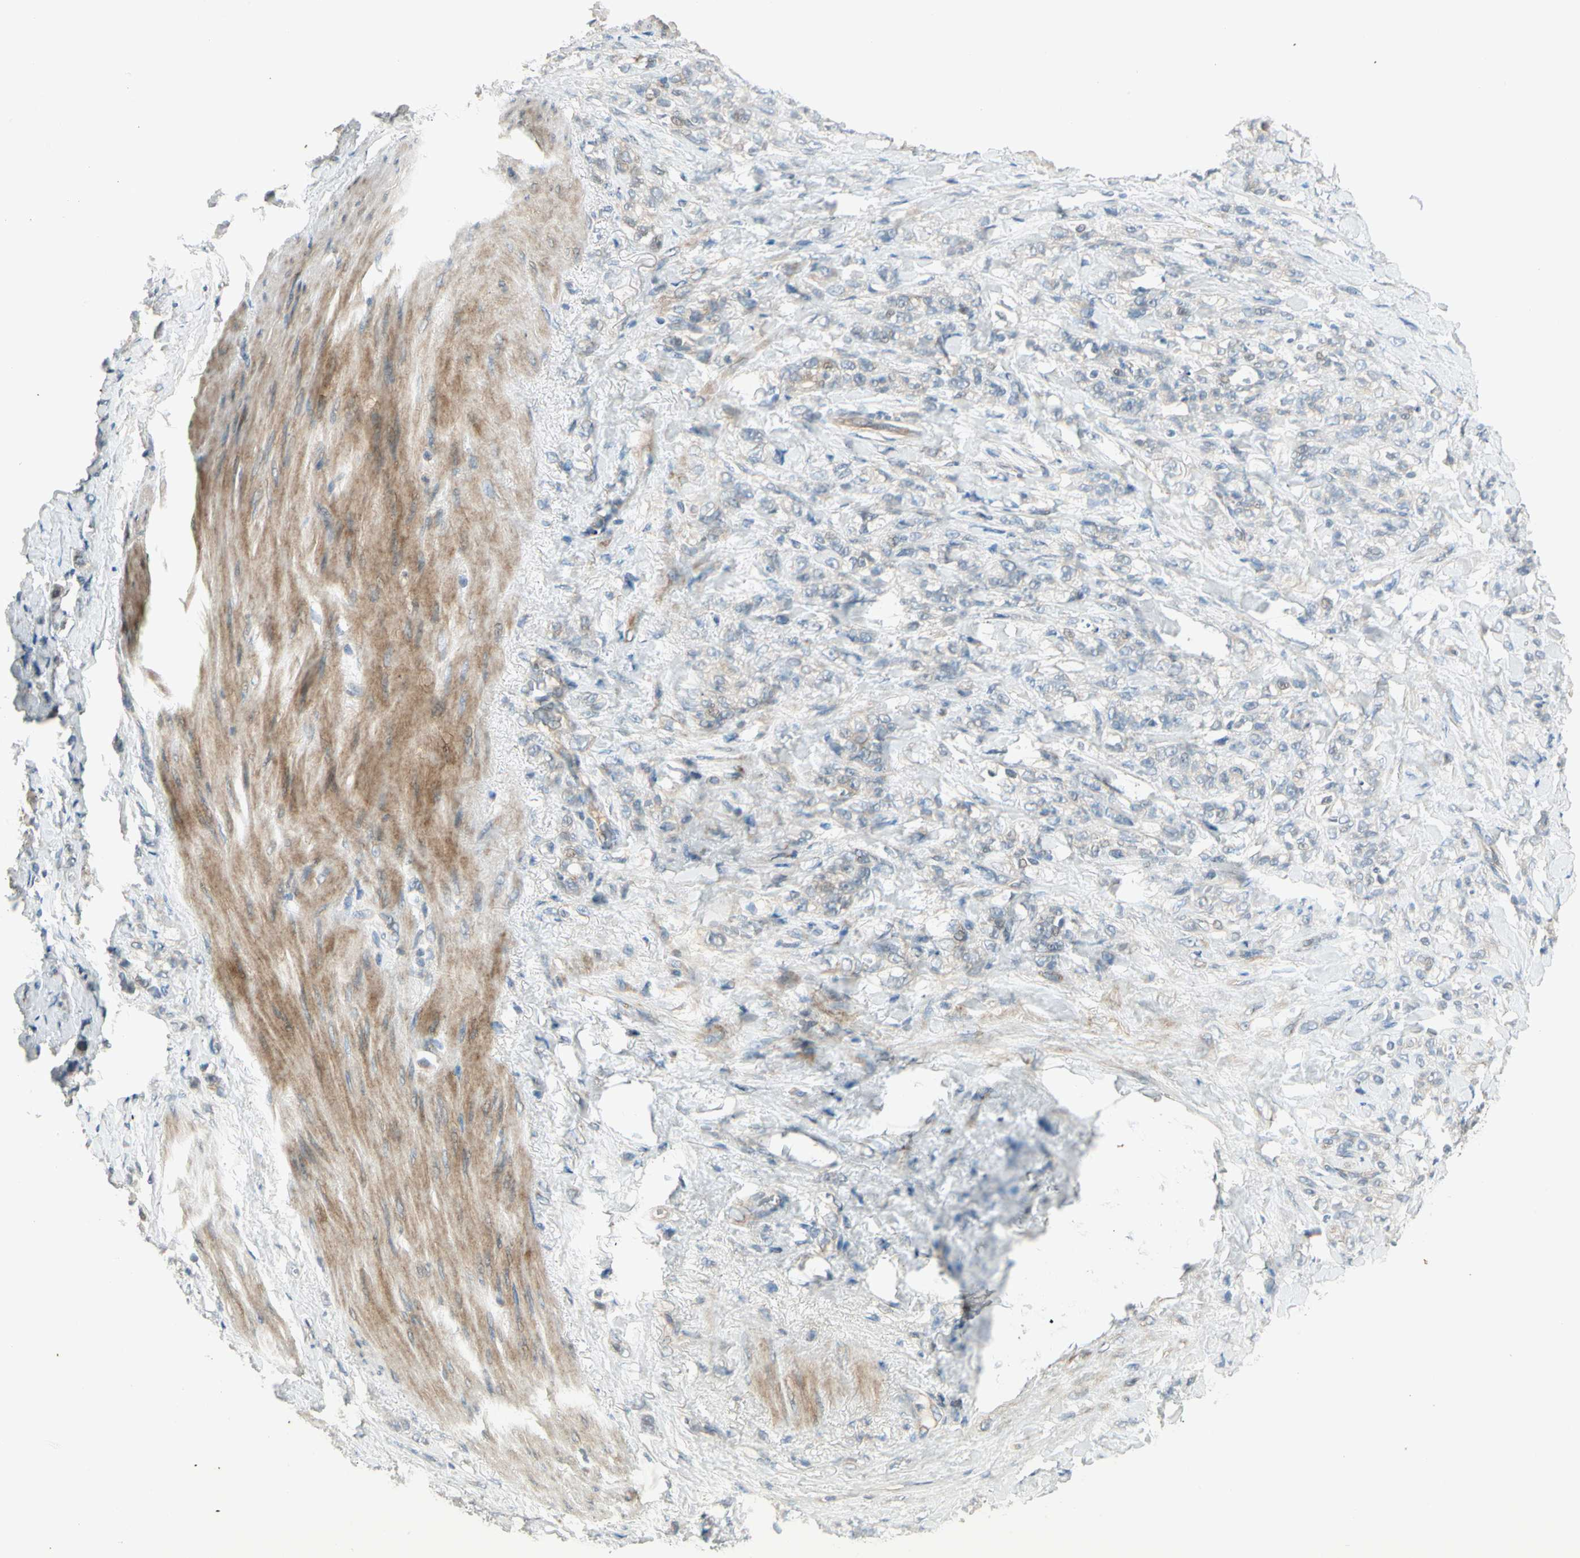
{"staining": {"intensity": "negative", "quantity": "none", "location": "none"}, "tissue": "stomach cancer", "cell_type": "Tumor cells", "image_type": "cancer", "snomed": [{"axis": "morphology", "description": "Adenocarcinoma, NOS"}, {"axis": "topography", "description": "Stomach"}], "caption": "Immunohistochemistry of human stomach adenocarcinoma exhibits no staining in tumor cells.", "gene": "PCDHB15", "patient": {"sex": "male", "age": 82}}